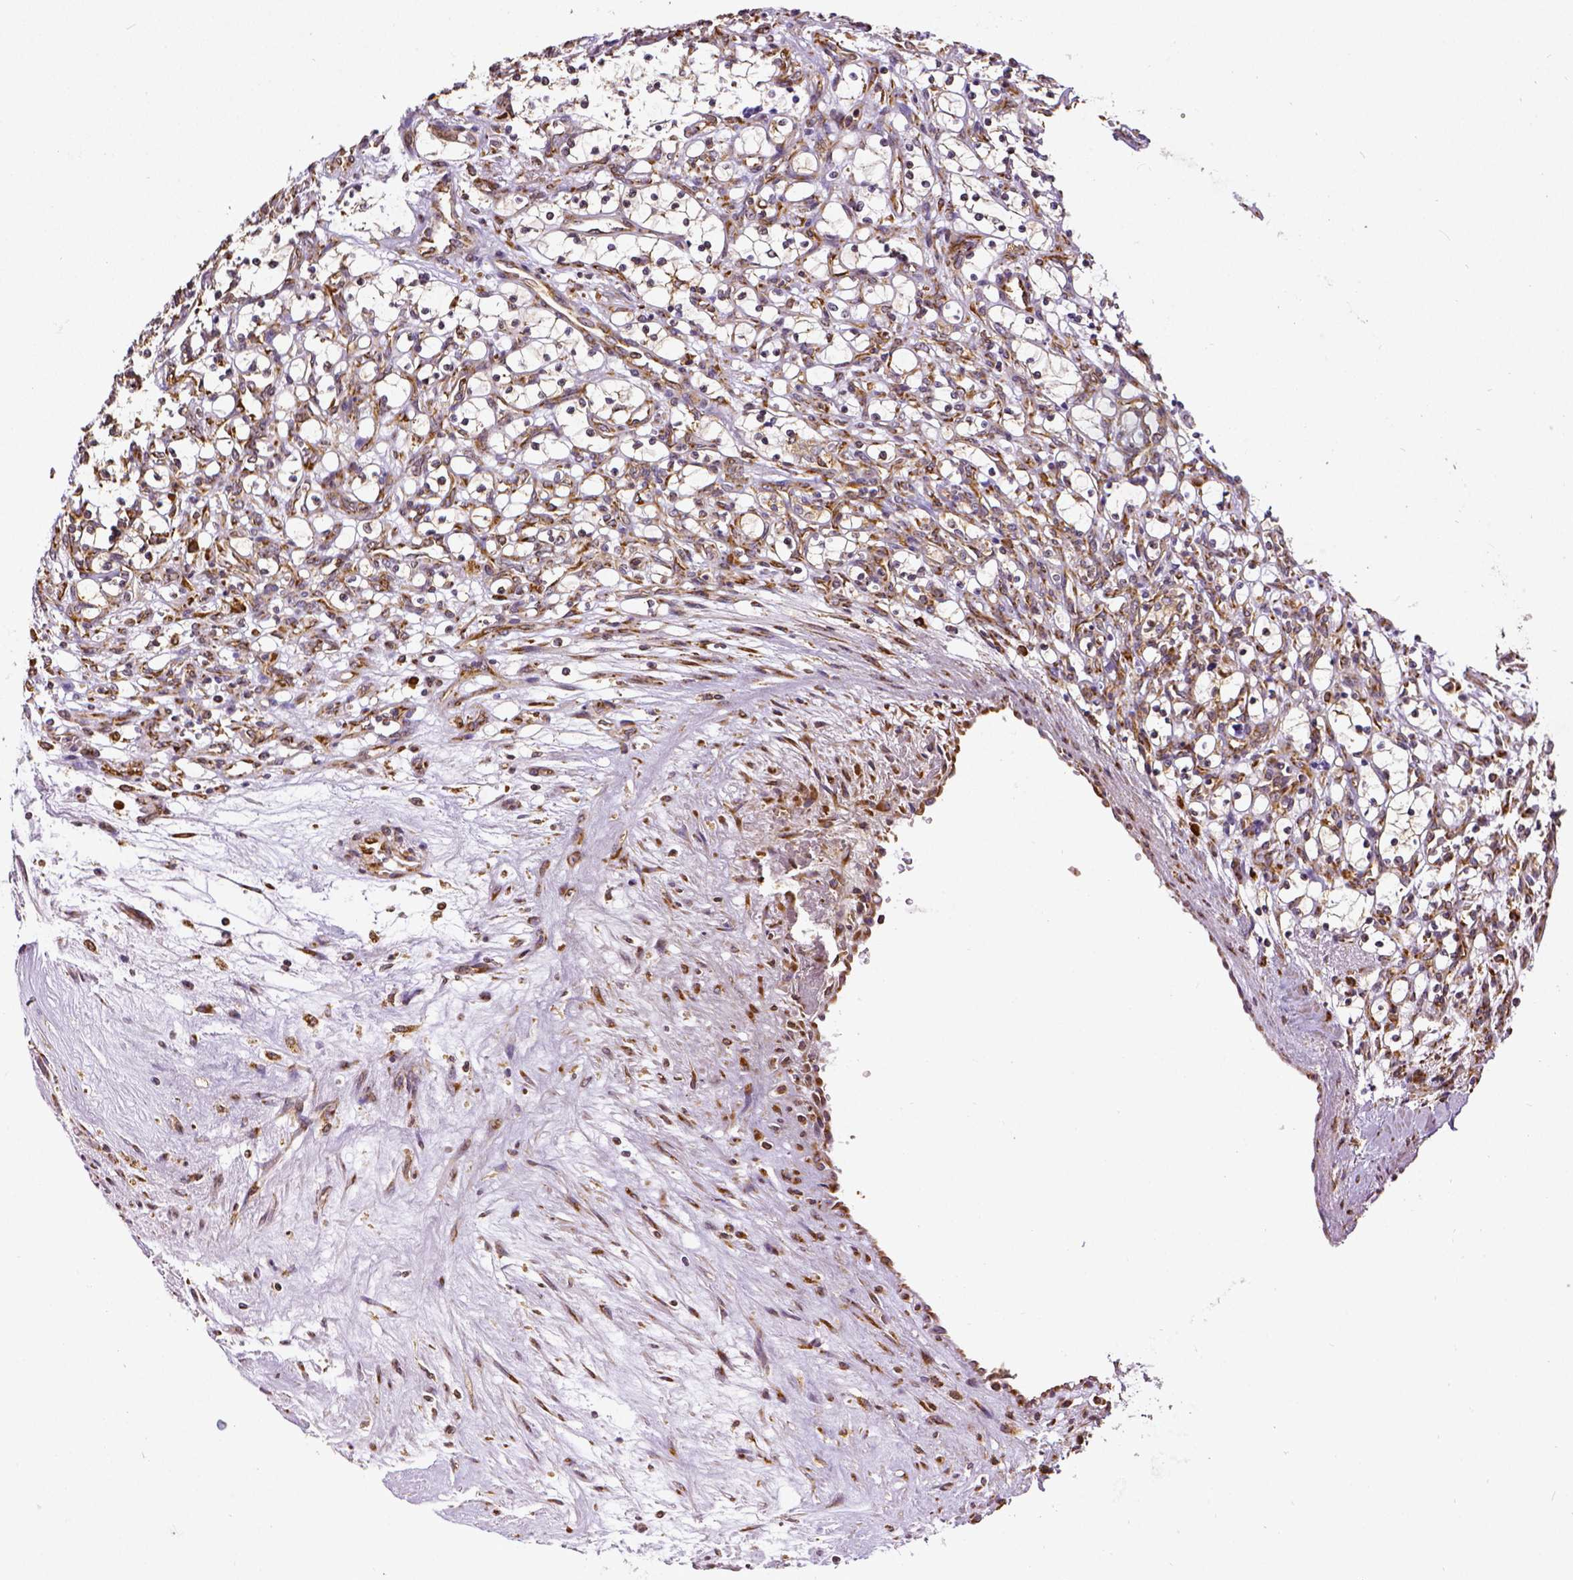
{"staining": {"intensity": "moderate", "quantity": ">75%", "location": "cytoplasmic/membranous"}, "tissue": "renal cancer", "cell_type": "Tumor cells", "image_type": "cancer", "snomed": [{"axis": "morphology", "description": "Adenocarcinoma, NOS"}, {"axis": "topography", "description": "Kidney"}], "caption": "About >75% of tumor cells in human renal cancer (adenocarcinoma) demonstrate moderate cytoplasmic/membranous protein expression as visualized by brown immunohistochemical staining.", "gene": "MTDH", "patient": {"sex": "female", "age": 69}}